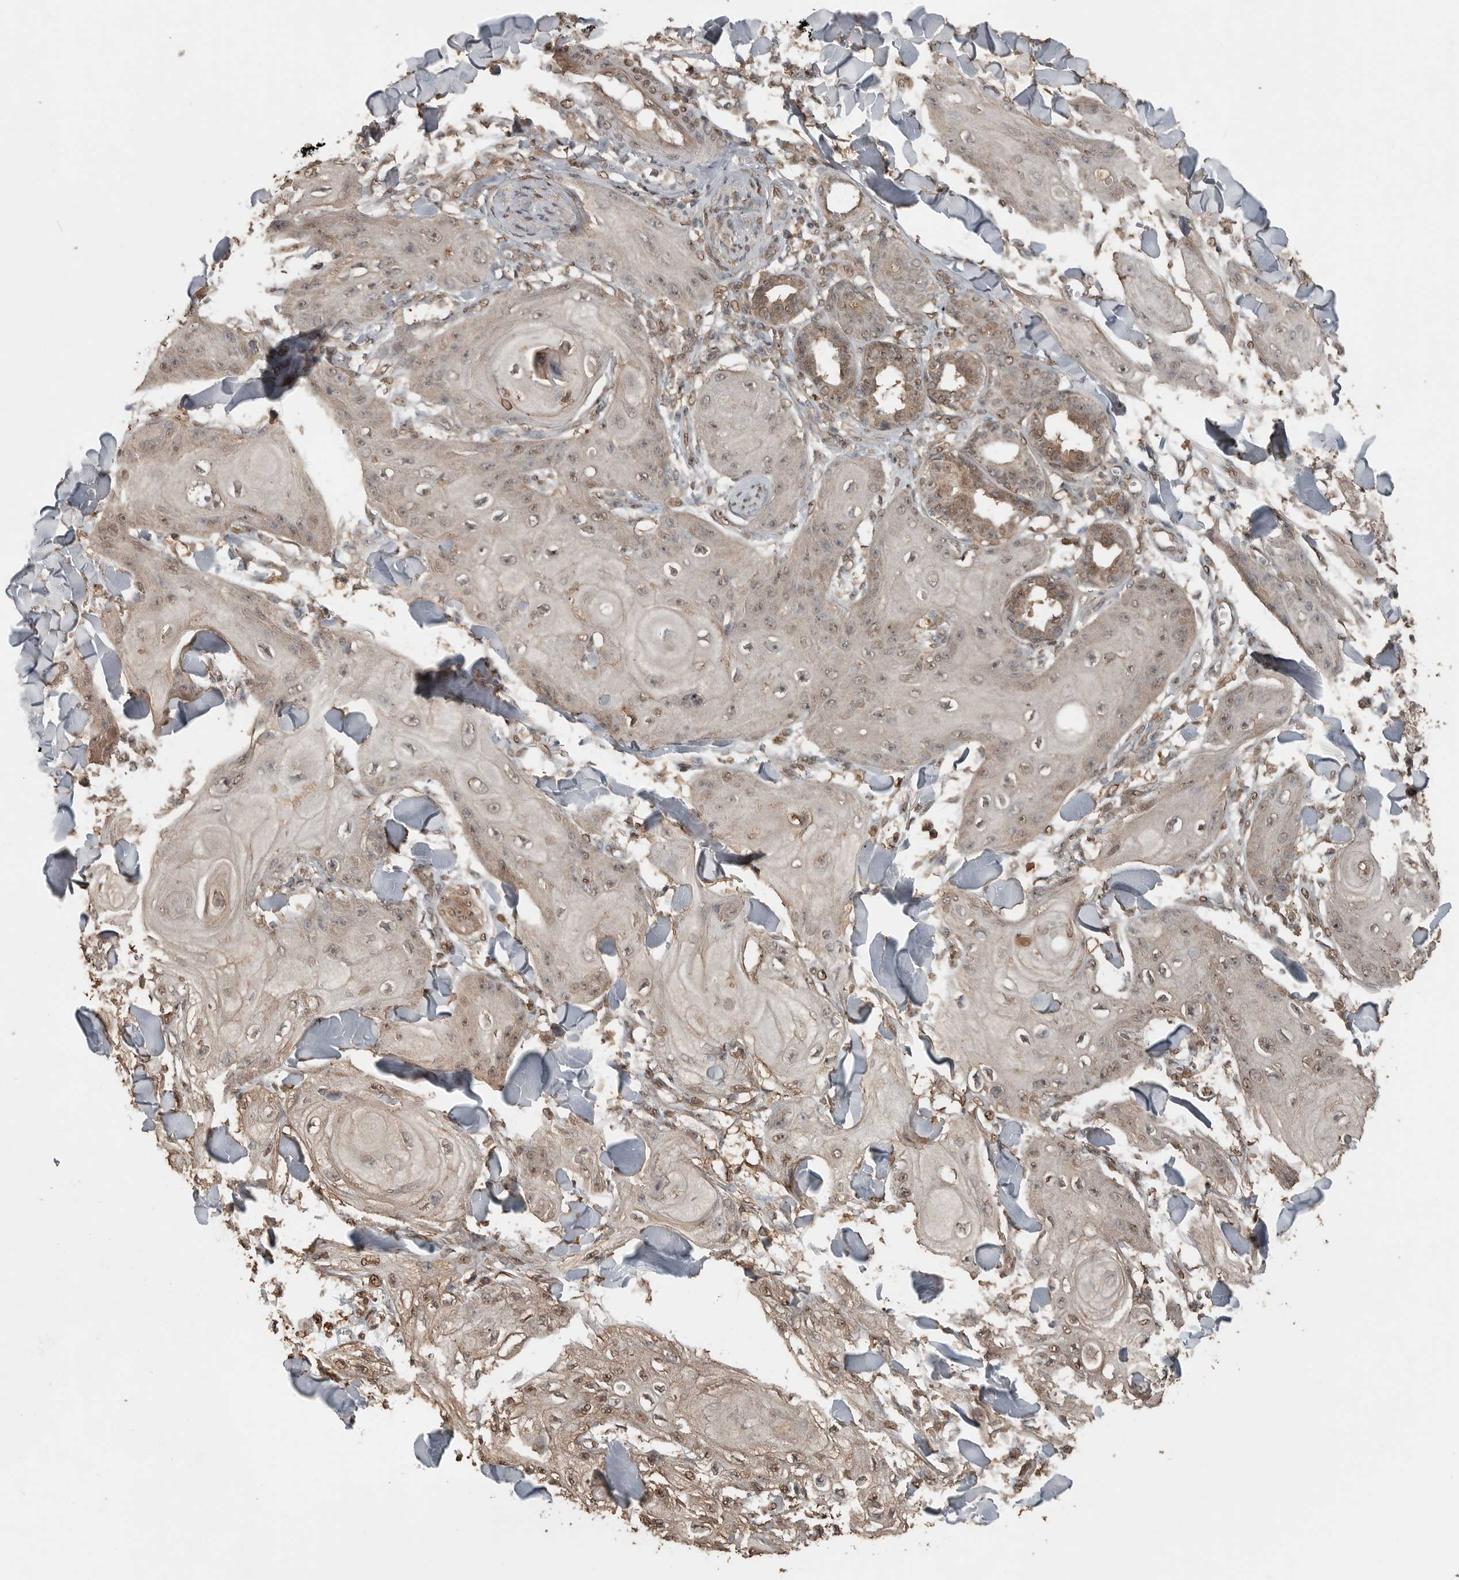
{"staining": {"intensity": "weak", "quantity": ">75%", "location": "cytoplasmic/membranous,nuclear"}, "tissue": "skin cancer", "cell_type": "Tumor cells", "image_type": "cancer", "snomed": [{"axis": "morphology", "description": "Squamous cell carcinoma, NOS"}, {"axis": "topography", "description": "Skin"}], "caption": "High-magnification brightfield microscopy of squamous cell carcinoma (skin) stained with DAB (3,3'-diaminobenzidine) (brown) and counterstained with hematoxylin (blue). tumor cells exhibit weak cytoplasmic/membranous and nuclear positivity is appreciated in approximately>75% of cells. (DAB IHC with brightfield microscopy, high magnification).", "gene": "BLZF1", "patient": {"sex": "male", "age": 74}}